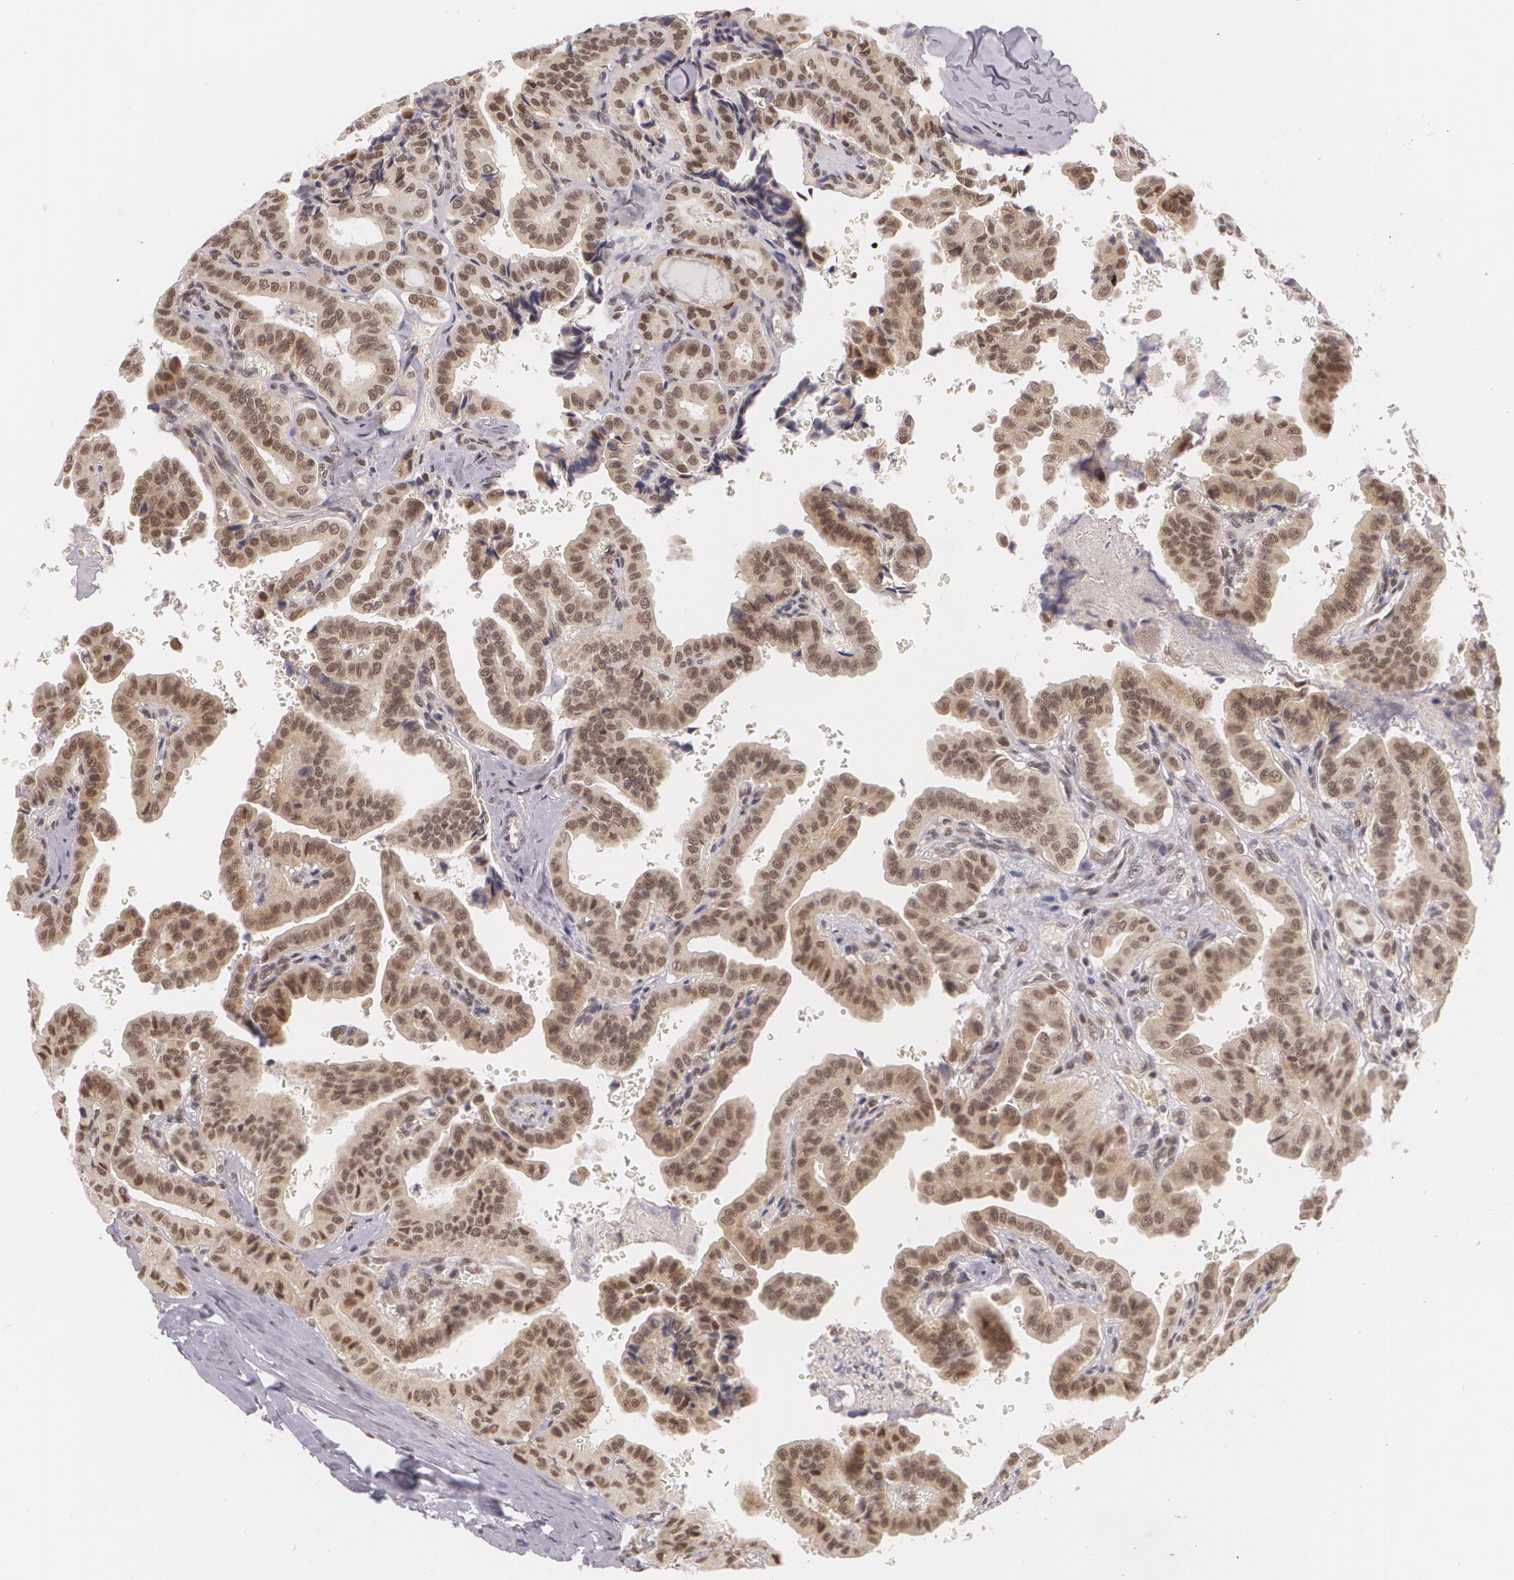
{"staining": {"intensity": "moderate", "quantity": ">75%", "location": "cytoplasmic/membranous,nuclear"}, "tissue": "thyroid cancer", "cell_type": "Tumor cells", "image_type": "cancer", "snomed": [{"axis": "morphology", "description": "Papillary adenocarcinoma, NOS"}, {"axis": "topography", "description": "Thyroid gland"}], "caption": "Brown immunohistochemical staining in thyroid papillary adenocarcinoma exhibits moderate cytoplasmic/membranous and nuclear staining in approximately >75% of tumor cells. The protein is stained brown, and the nuclei are stained in blue (DAB IHC with brightfield microscopy, high magnification).", "gene": "ALX1", "patient": {"sex": "male", "age": 87}}